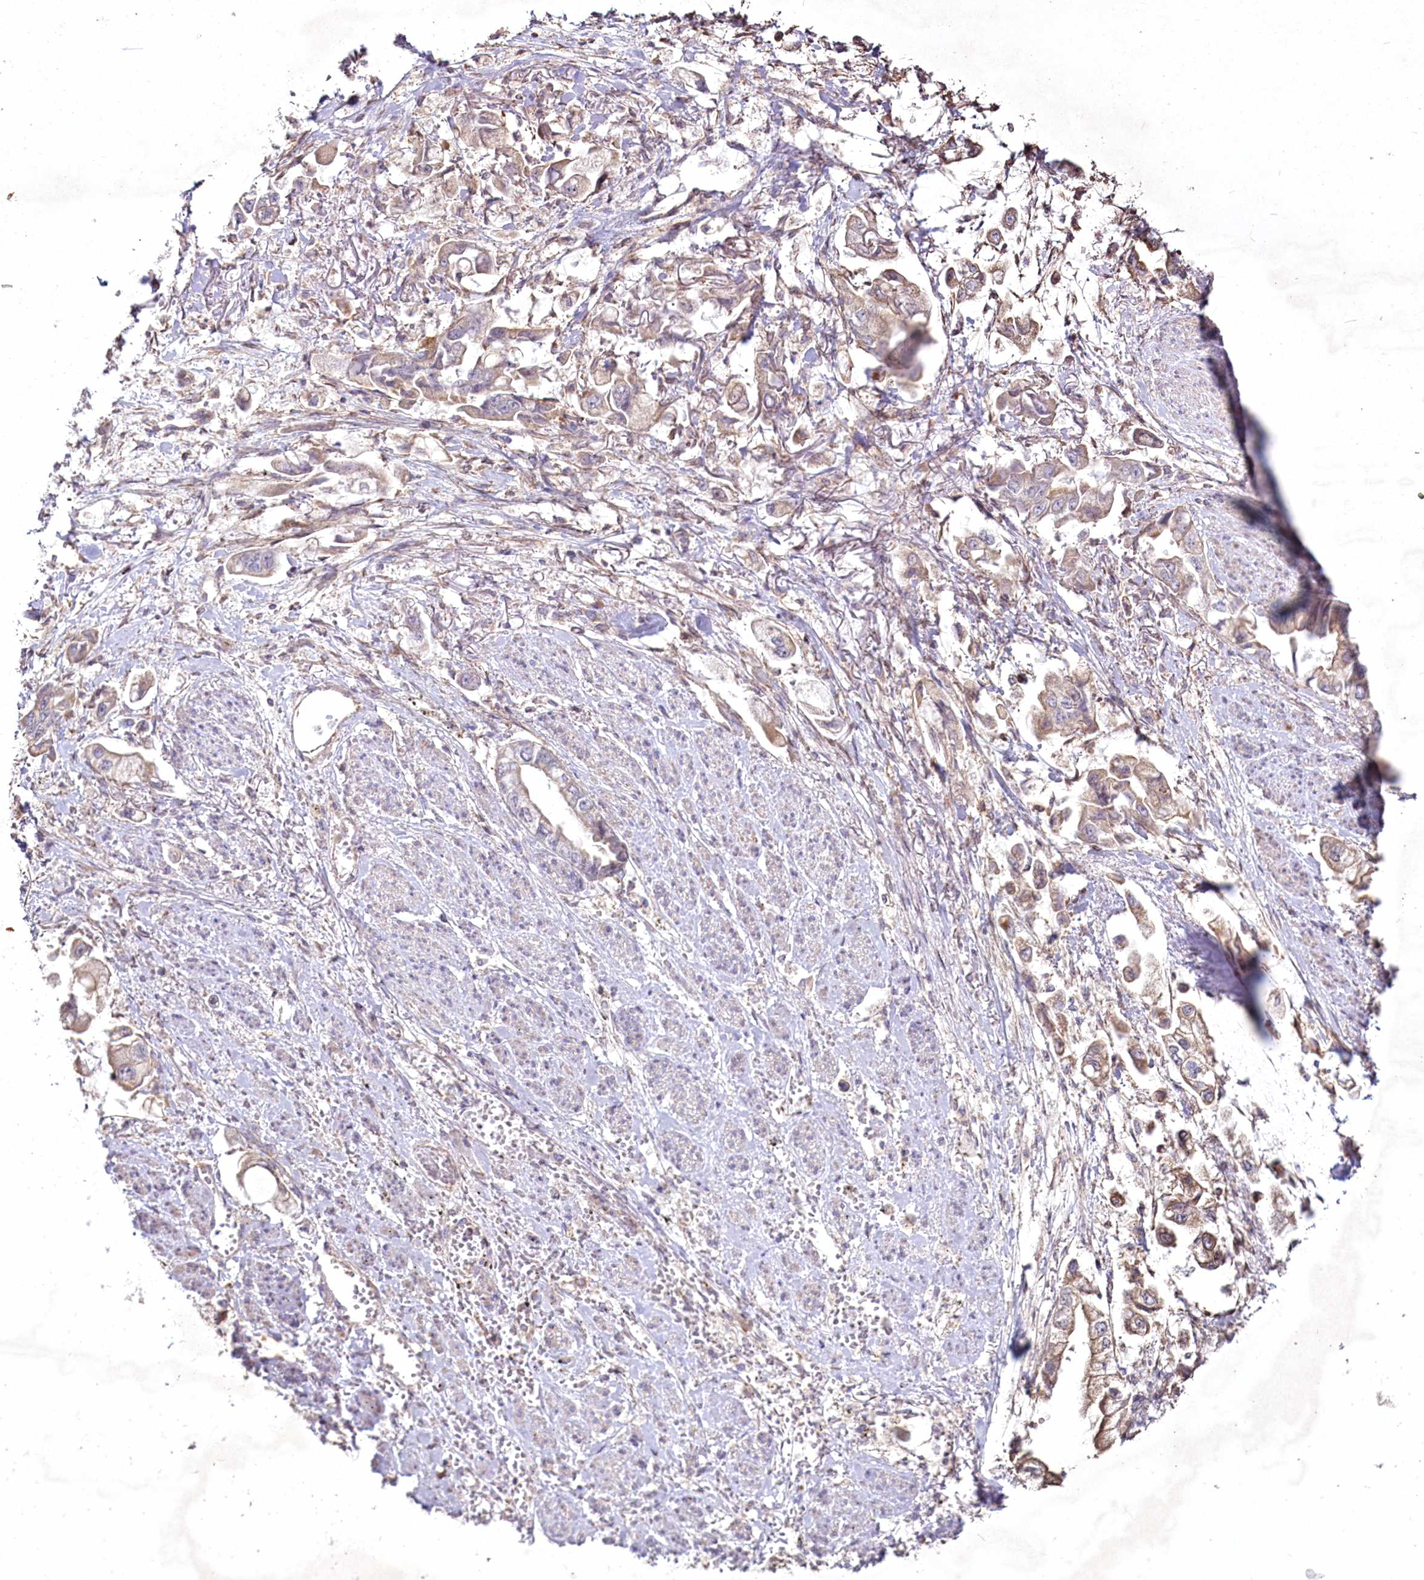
{"staining": {"intensity": "weak", "quantity": ">75%", "location": "cytoplasmic/membranous"}, "tissue": "stomach cancer", "cell_type": "Tumor cells", "image_type": "cancer", "snomed": [{"axis": "morphology", "description": "Adenocarcinoma, NOS"}, {"axis": "topography", "description": "Stomach"}], "caption": "Tumor cells demonstrate low levels of weak cytoplasmic/membranous staining in approximately >75% of cells in human stomach cancer (adenocarcinoma). The staining was performed using DAB (3,3'-diaminobenzidine), with brown indicating positive protein expression. Nuclei are stained blue with hematoxylin.", "gene": "SH3TC1", "patient": {"sex": "male", "age": 62}}